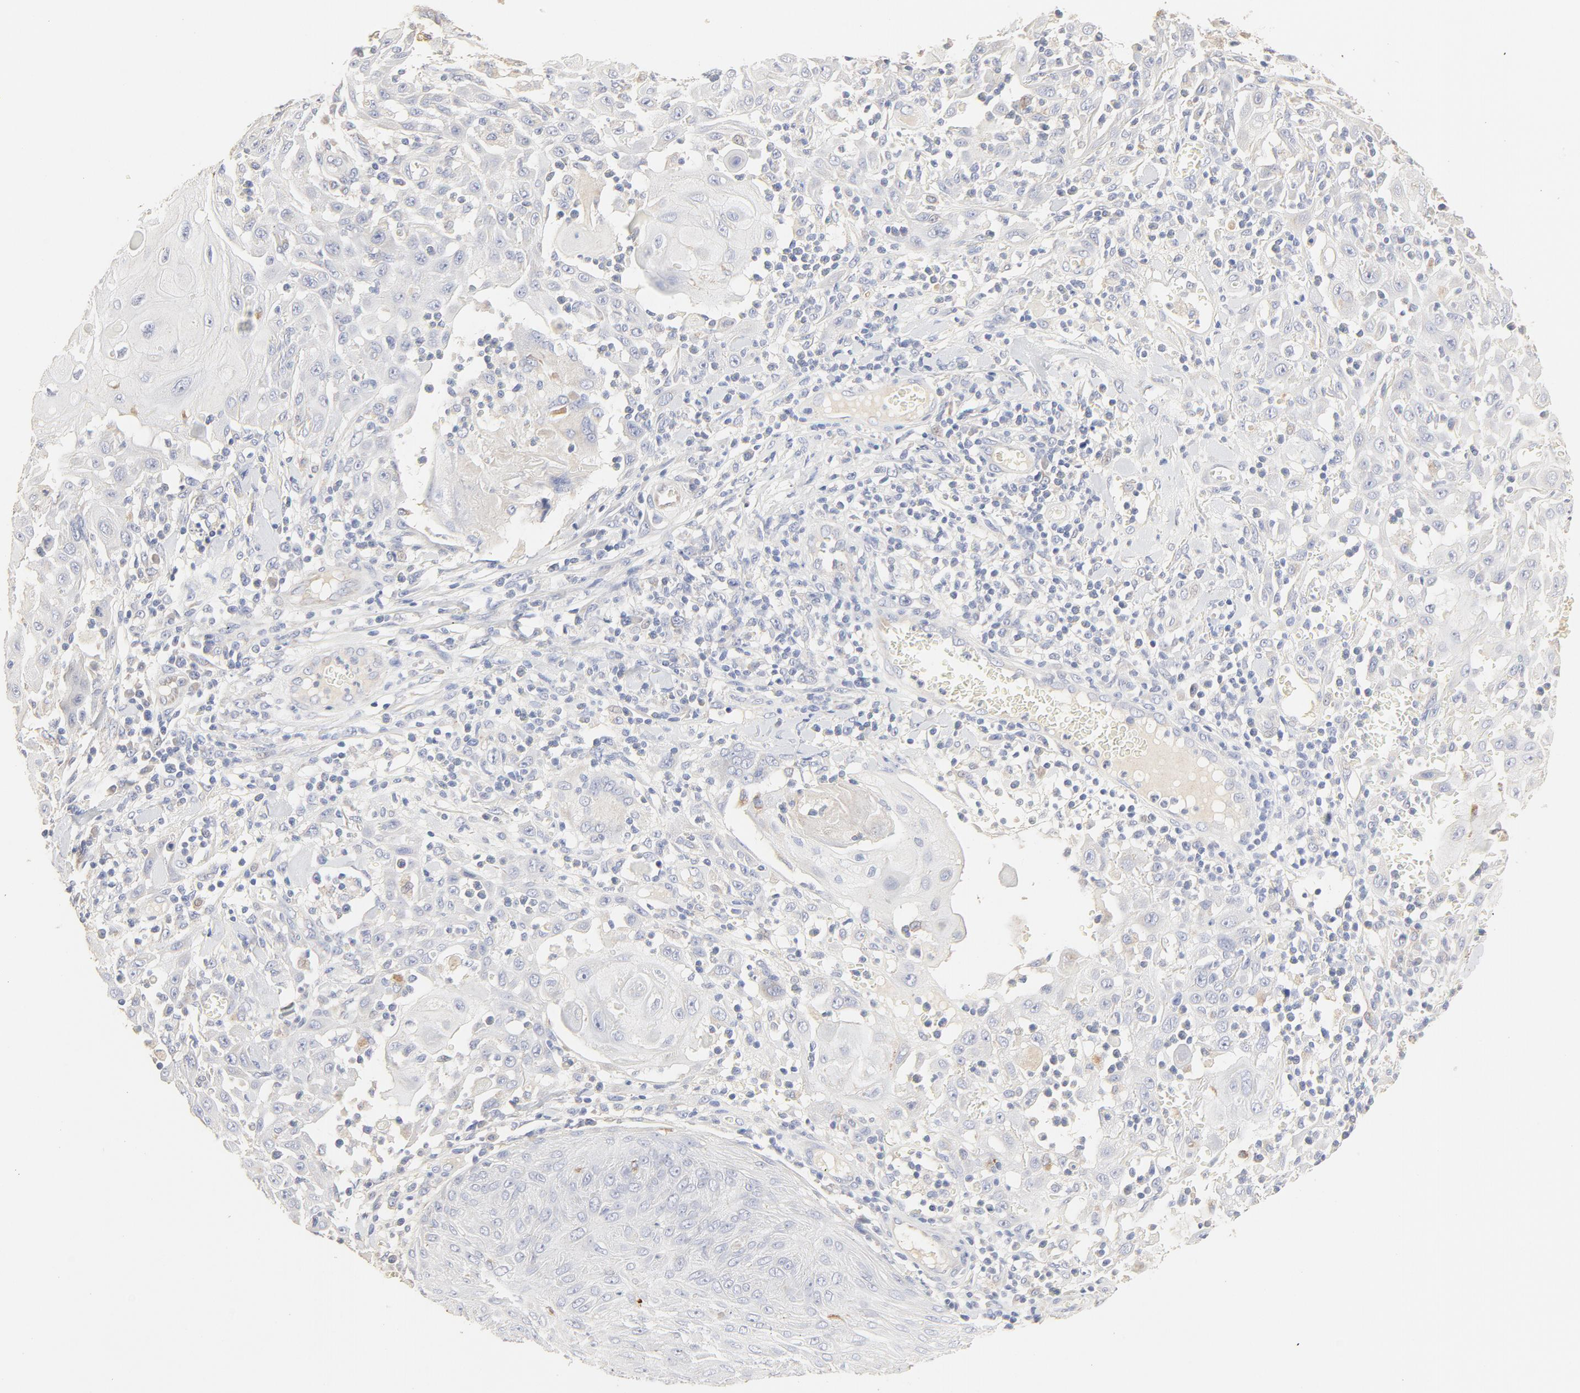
{"staining": {"intensity": "negative", "quantity": "none", "location": "none"}, "tissue": "skin cancer", "cell_type": "Tumor cells", "image_type": "cancer", "snomed": [{"axis": "morphology", "description": "Squamous cell carcinoma, NOS"}, {"axis": "topography", "description": "Skin"}], "caption": "Human skin squamous cell carcinoma stained for a protein using IHC reveals no staining in tumor cells.", "gene": "FCGBP", "patient": {"sex": "male", "age": 24}}